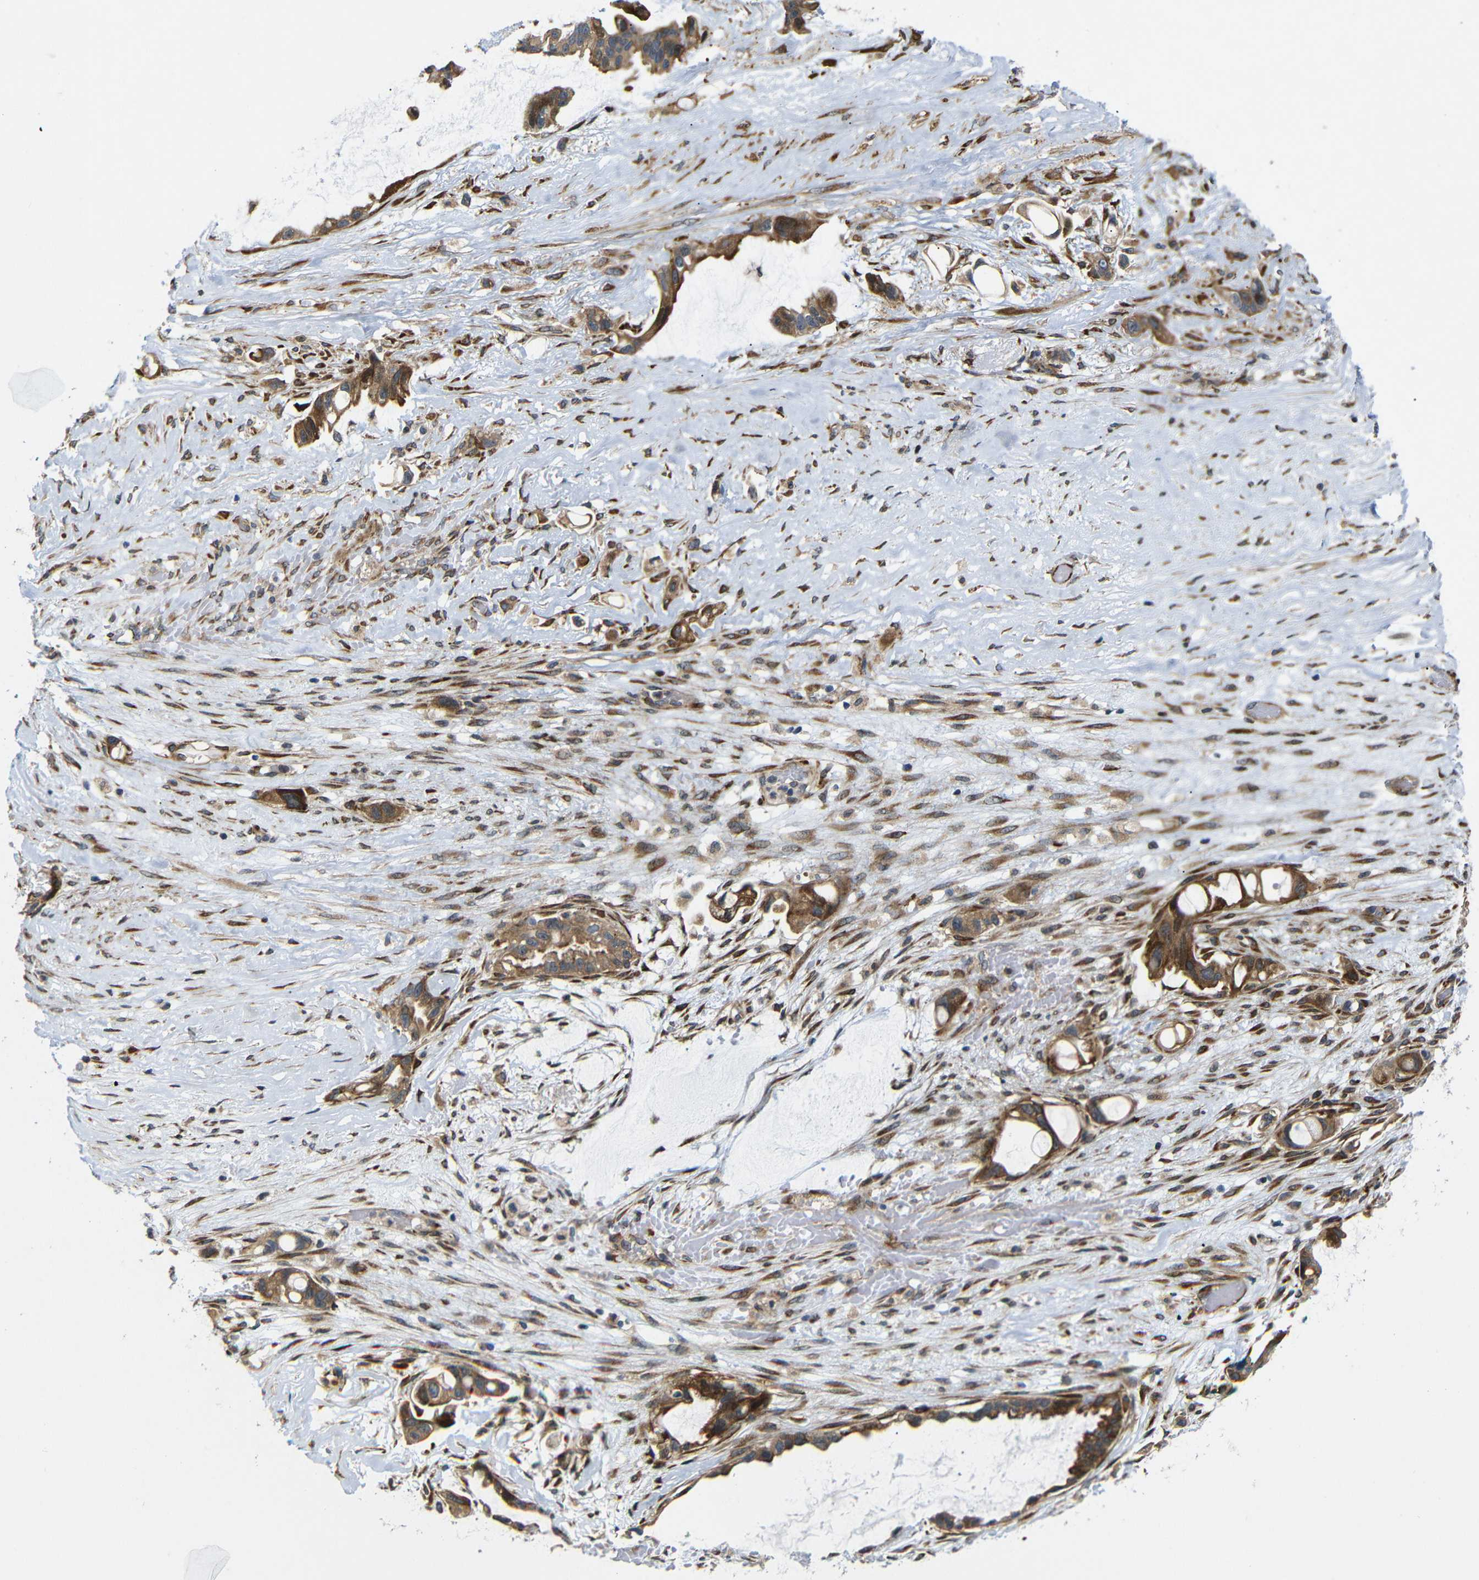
{"staining": {"intensity": "moderate", "quantity": ">75%", "location": "cytoplasmic/membranous"}, "tissue": "liver cancer", "cell_type": "Tumor cells", "image_type": "cancer", "snomed": [{"axis": "morphology", "description": "Cholangiocarcinoma"}, {"axis": "topography", "description": "Liver"}], "caption": "High-power microscopy captured an immunohistochemistry histopathology image of liver cancer (cholangiocarcinoma), revealing moderate cytoplasmic/membranous positivity in approximately >75% of tumor cells.", "gene": "P3H2", "patient": {"sex": "female", "age": 65}}